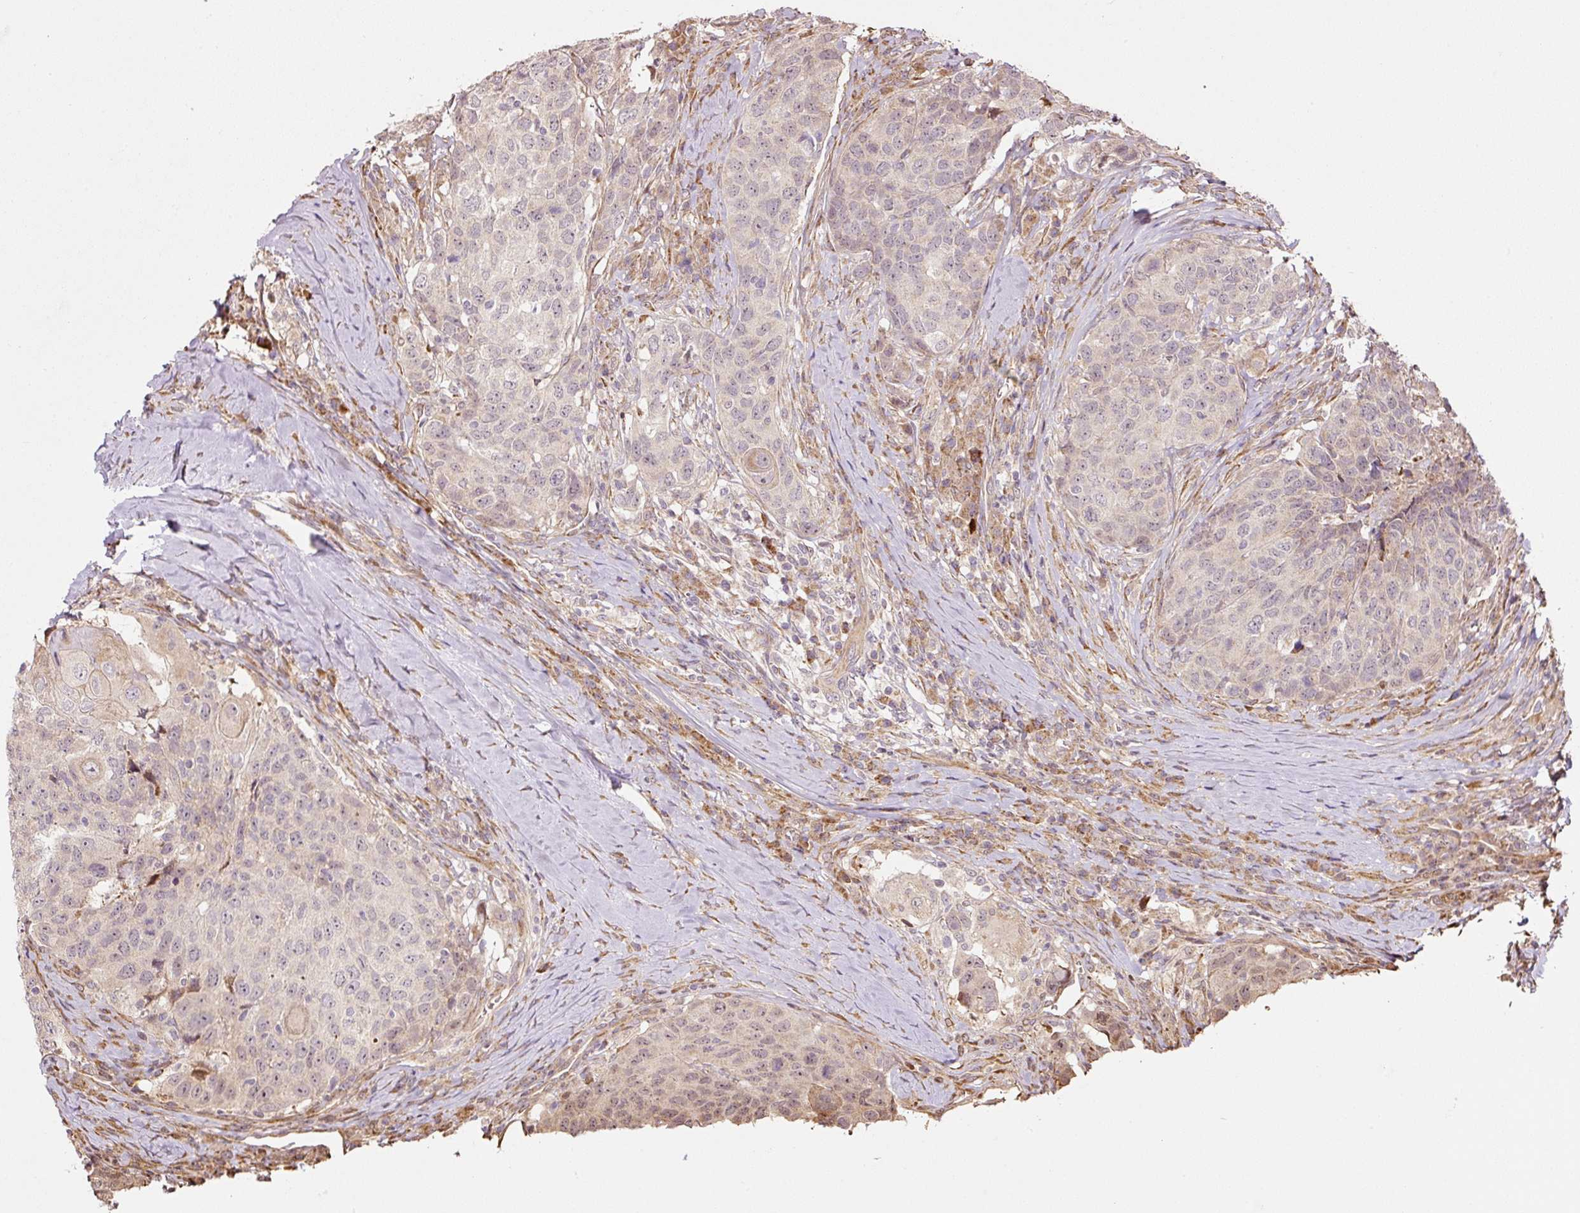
{"staining": {"intensity": "negative", "quantity": "none", "location": "none"}, "tissue": "head and neck cancer", "cell_type": "Tumor cells", "image_type": "cancer", "snomed": [{"axis": "morphology", "description": "Squamous cell carcinoma, NOS"}, {"axis": "topography", "description": "Head-Neck"}], "caption": "Immunohistochemical staining of squamous cell carcinoma (head and neck) displays no significant expression in tumor cells. Nuclei are stained in blue.", "gene": "ETF1", "patient": {"sex": "male", "age": 66}}